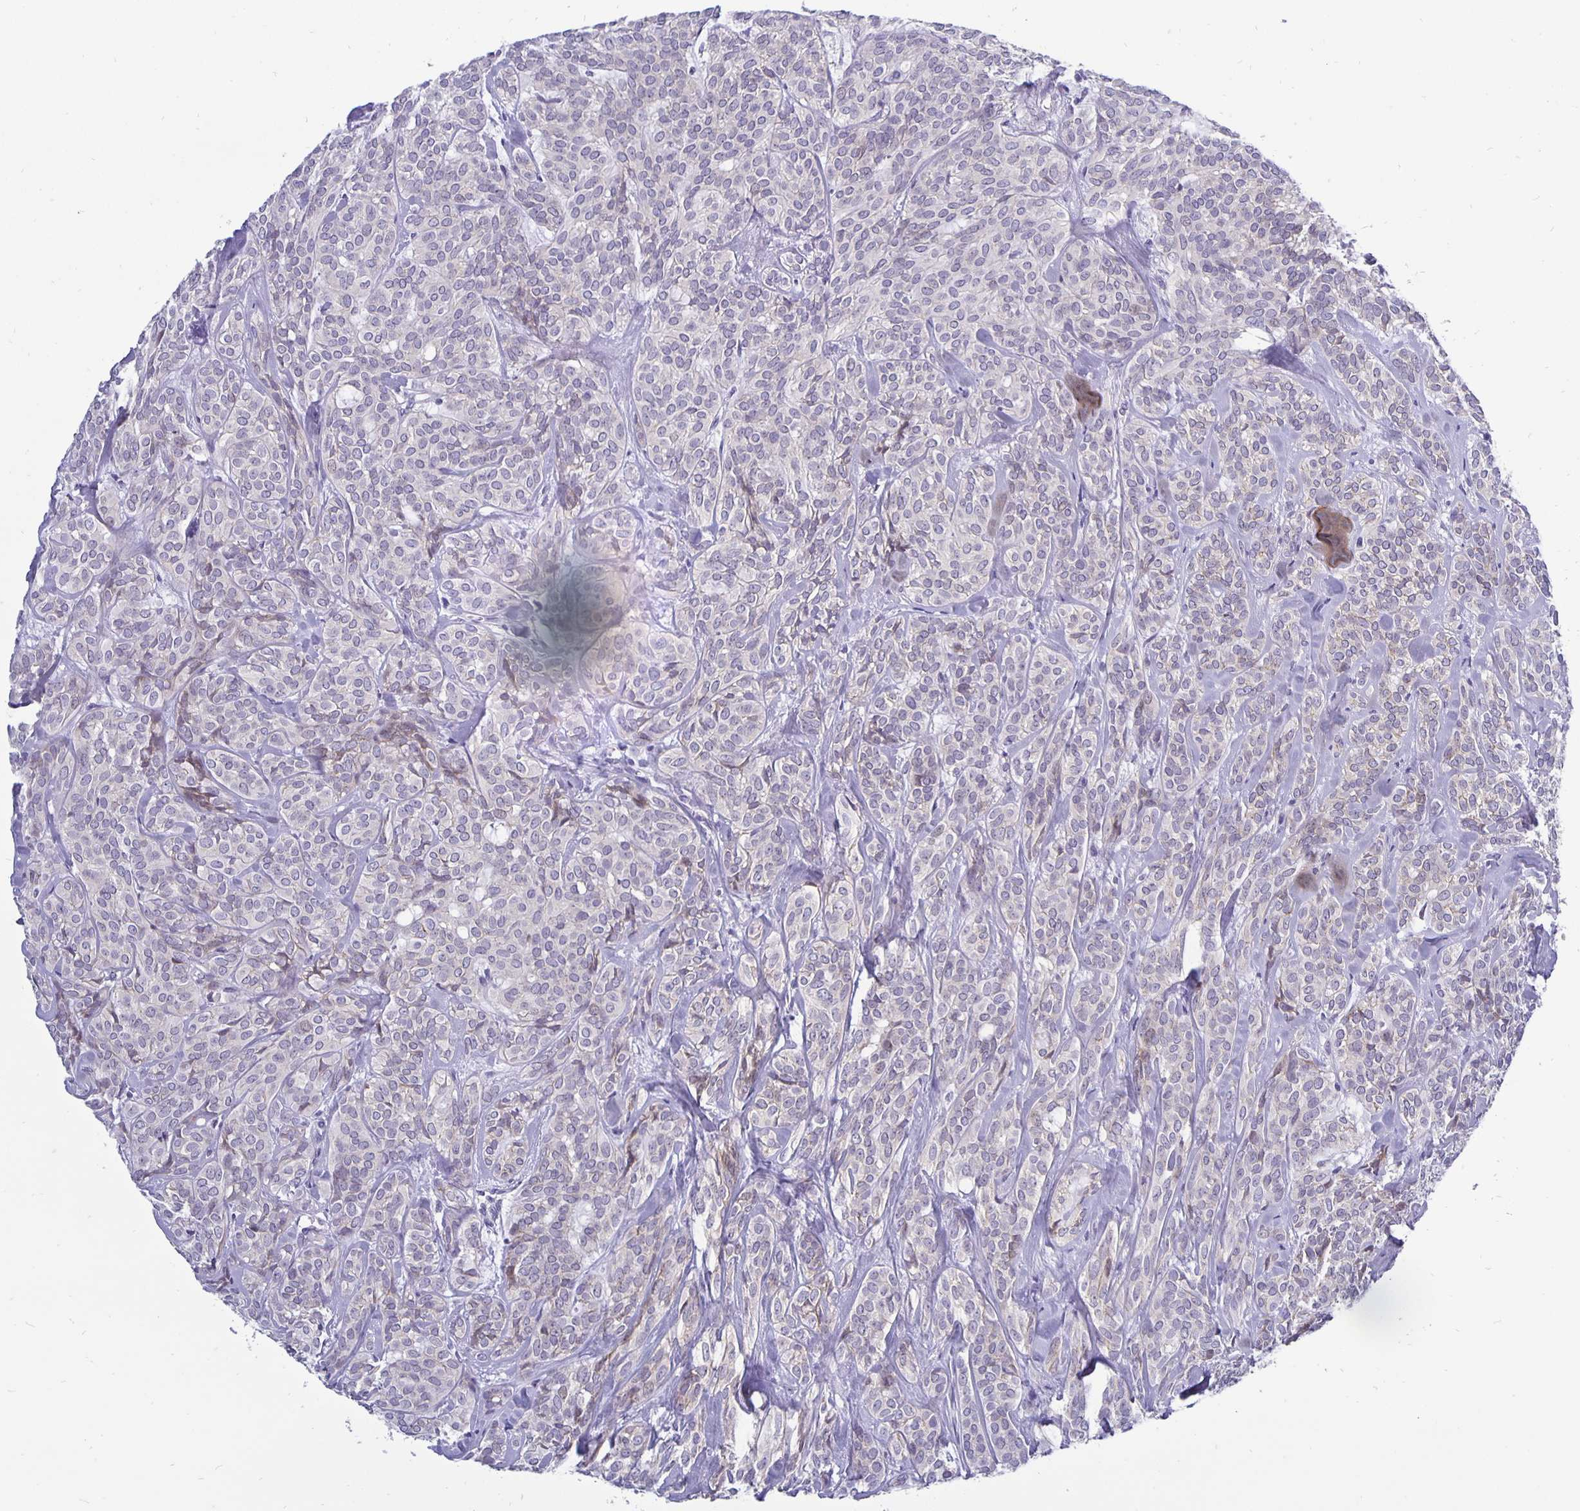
{"staining": {"intensity": "negative", "quantity": "none", "location": "none"}, "tissue": "head and neck cancer", "cell_type": "Tumor cells", "image_type": "cancer", "snomed": [{"axis": "morphology", "description": "Adenocarcinoma, NOS"}, {"axis": "topography", "description": "Head-Neck"}], "caption": "An IHC histopathology image of head and neck adenocarcinoma is shown. There is no staining in tumor cells of head and neck adenocarcinoma. The staining was performed using DAB (3,3'-diaminobenzidine) to visualize the protein expression in brown, while the nuclei were stained in blue with hematoxylin (Magnification: 20x).", "gene": "ERBB2", "patient": {"sex": "female", "age": 57}}